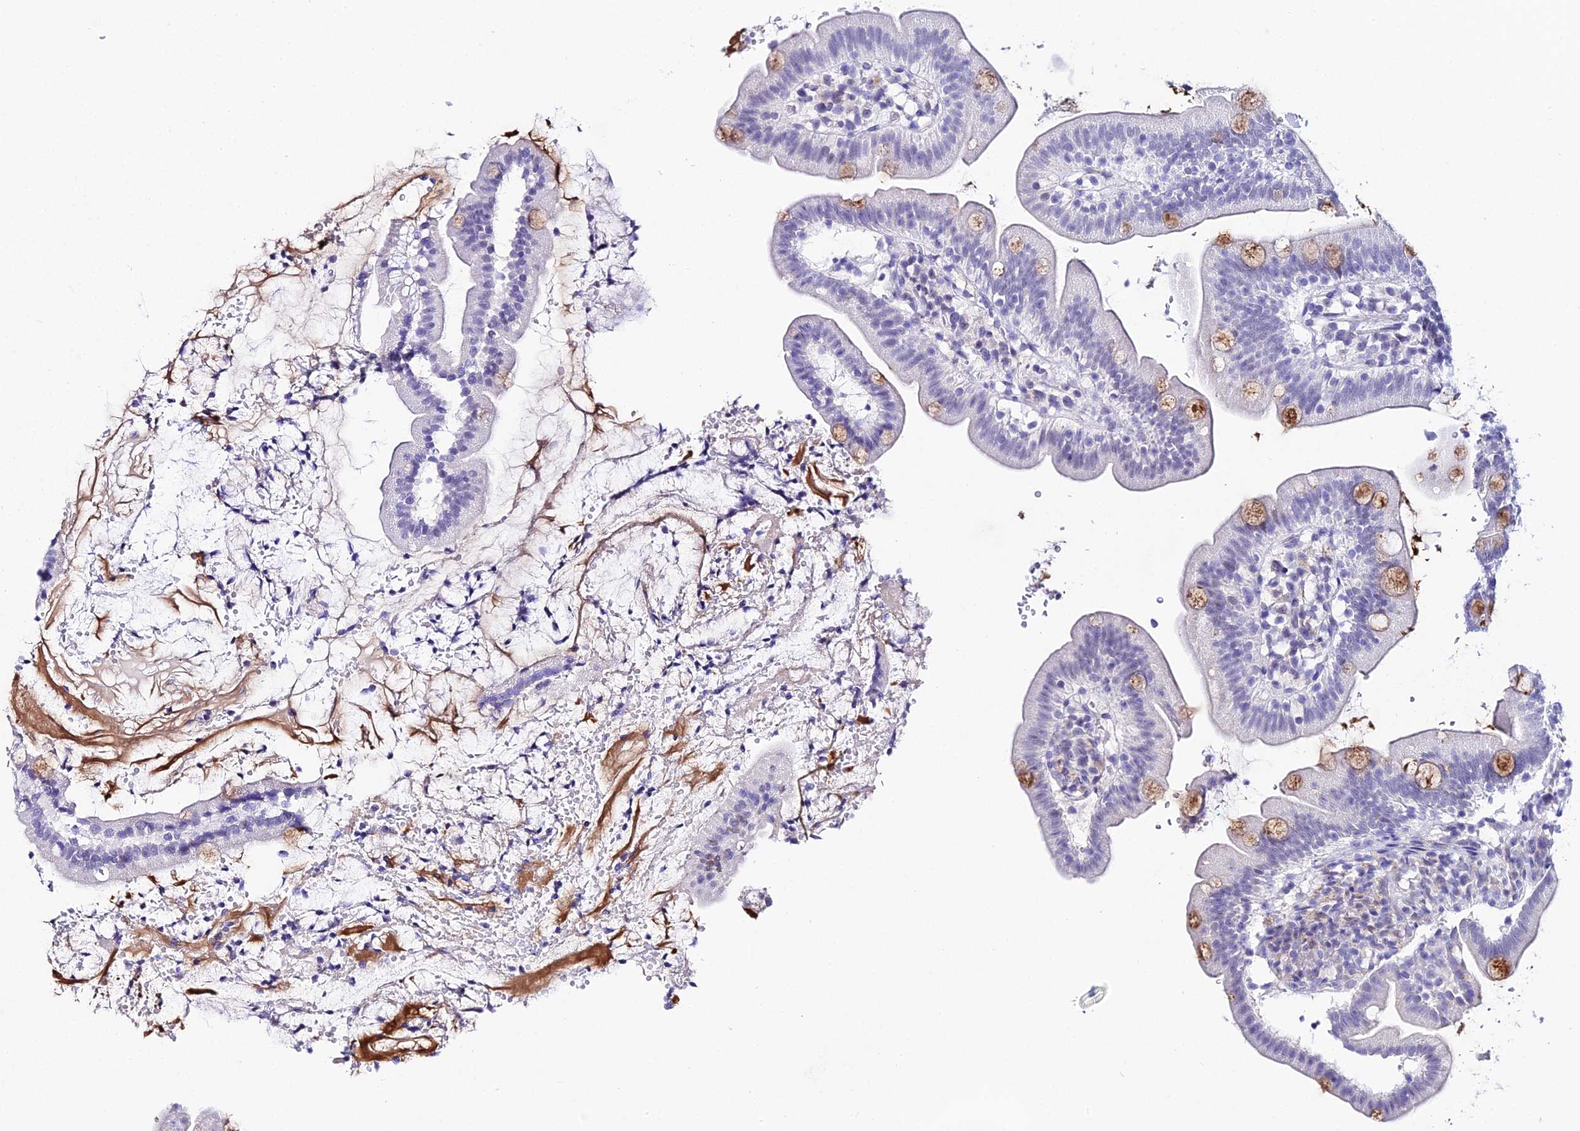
{"staining": {"intensity": "moderate", "quantity": "<25%", "location": "cytoplasmic/membranous"}, "tissue": "duodenum", "cell_type": "Glandular cells", "image_type": "normal", "snomed": [{"axis": "morphology", "description": "Normal tissue, NOS"}, {"axis": "topography", "description": "Duodenum"}], "caption": "Moderate cytoplasmic/membranous protein expression is appreciated in approximately <25% of glandular cells in duodenum.", "gene": "POFUT2", "patient": {"sex": "female", "age": 67}}